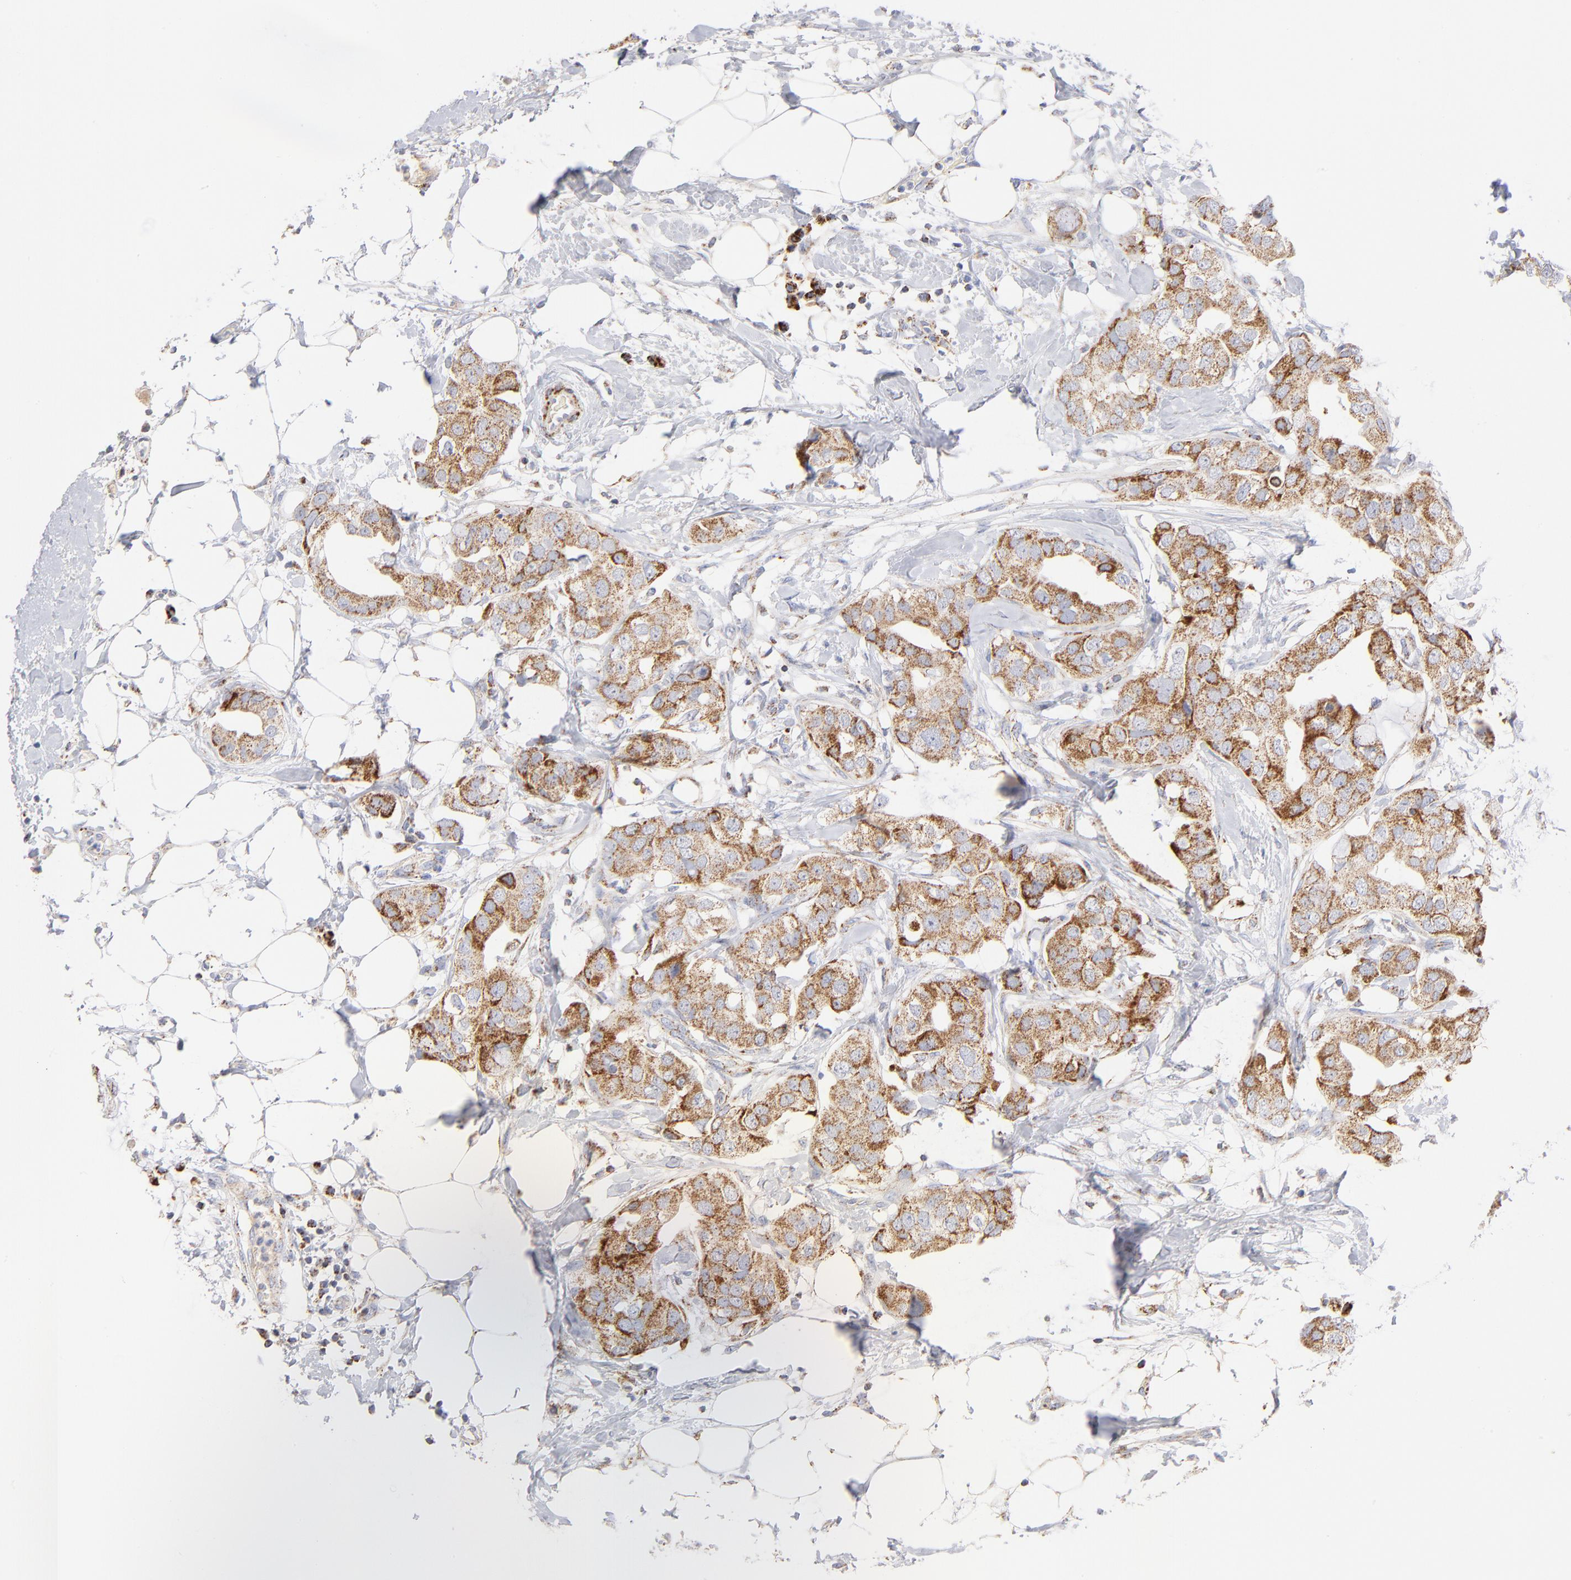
{"staining": {"intensity": "moderate", "quantity": ">75%", "location": "cytoplasmic/membranous"}, "tissue": "breast cancer", "cell_type": "Tumor cells", "image_type": "cancer", "snomed": [{"axis": "morphology", "description": "Duct carcinoma"}, {"axis": "topography", "description": "Breast"}], "caption": "The image demonstrates a brown stain indicating the presence of a protein in the cytoplasmic/membranous of tumor cells in breast cancer.", "gene": "DLAT", "patient": {"sex": "female", "age": 40}}